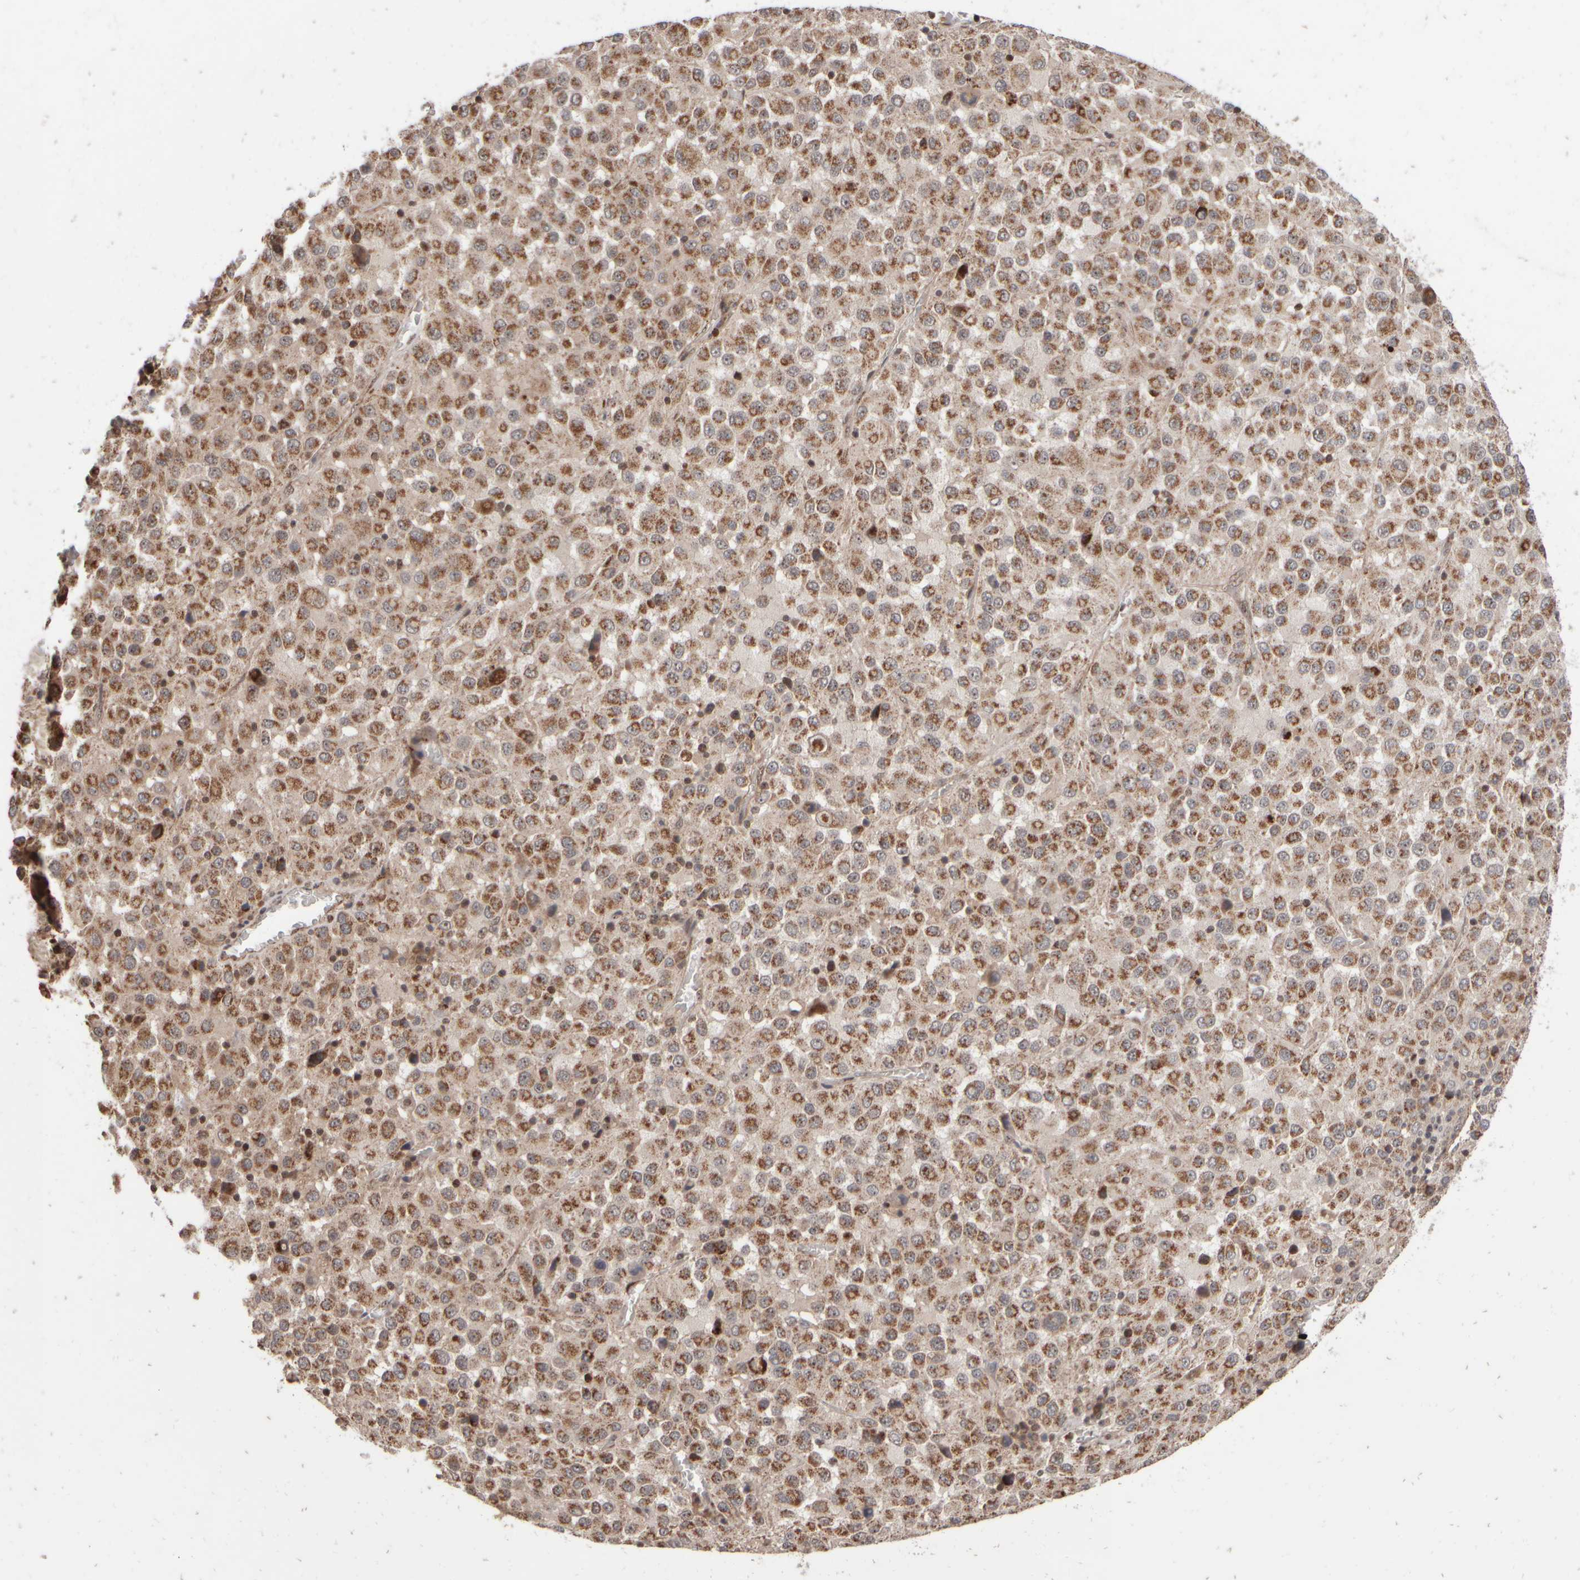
{"staining": {"intensity": "moderate", "quantity": ">75%", "location": "cytoplasmic/membranous,nuclear"}, "tissue": "melanoma", "cell_type": "Tumor cells", "image_type": "cancer", "snomed": [{"axis": "morphology", "description": "Malignant melanoma, Metastatic site"}, {"axis": "topography", "description": "Lung"}], "caption": "Immunohistochemical staining of human malignant melanoma (metastatic site) shows medium levels of moderate cytoplasmic/membranous and nuclear protein positivity in approximately >75% of tumor cells. (Brightfield microscopy of DAB IHC at high magnification).", "gene": "ABHD11", "patient": {"sex": "male", "age": 64}}